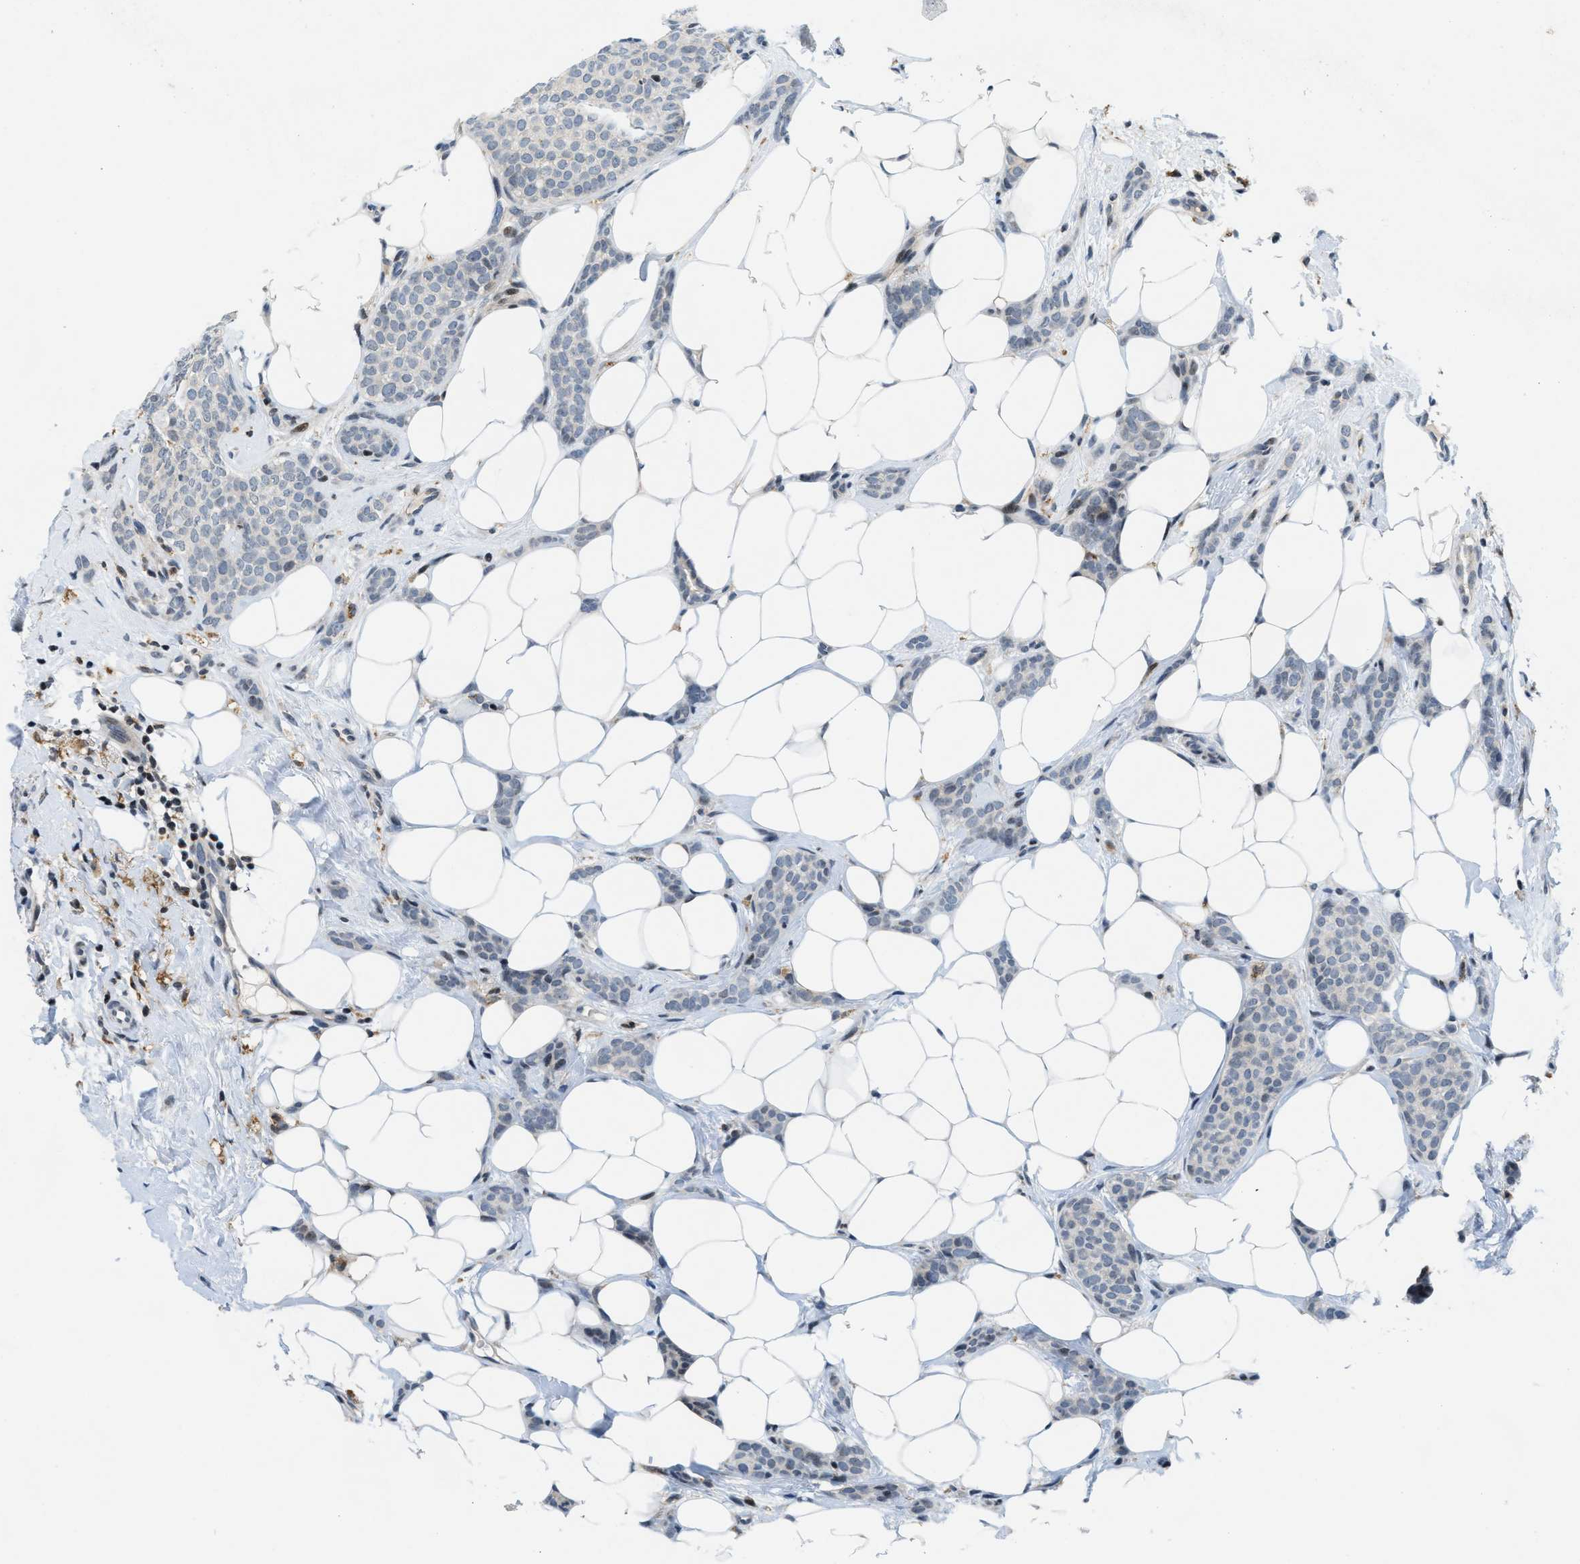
{"staining": {"intensity": "negative", "quantity": "none", "location": "none"}, "tissue": "breast cancer", "cell_type": "Tumor cells", "image_type": "cancer", "snomed": [{"axis": "morphology", "description": "Lobular carcinoma"}, {"axis": "topography", "description": "Skin"}, {"axis": "topography", "description": "Breast"}], "caption": "The photomicrograph demonstrates no staining of tumor cells in breast lobular carcinoma.", "gene": "ING1", "patient": {"sex": "female", "age": 46}}